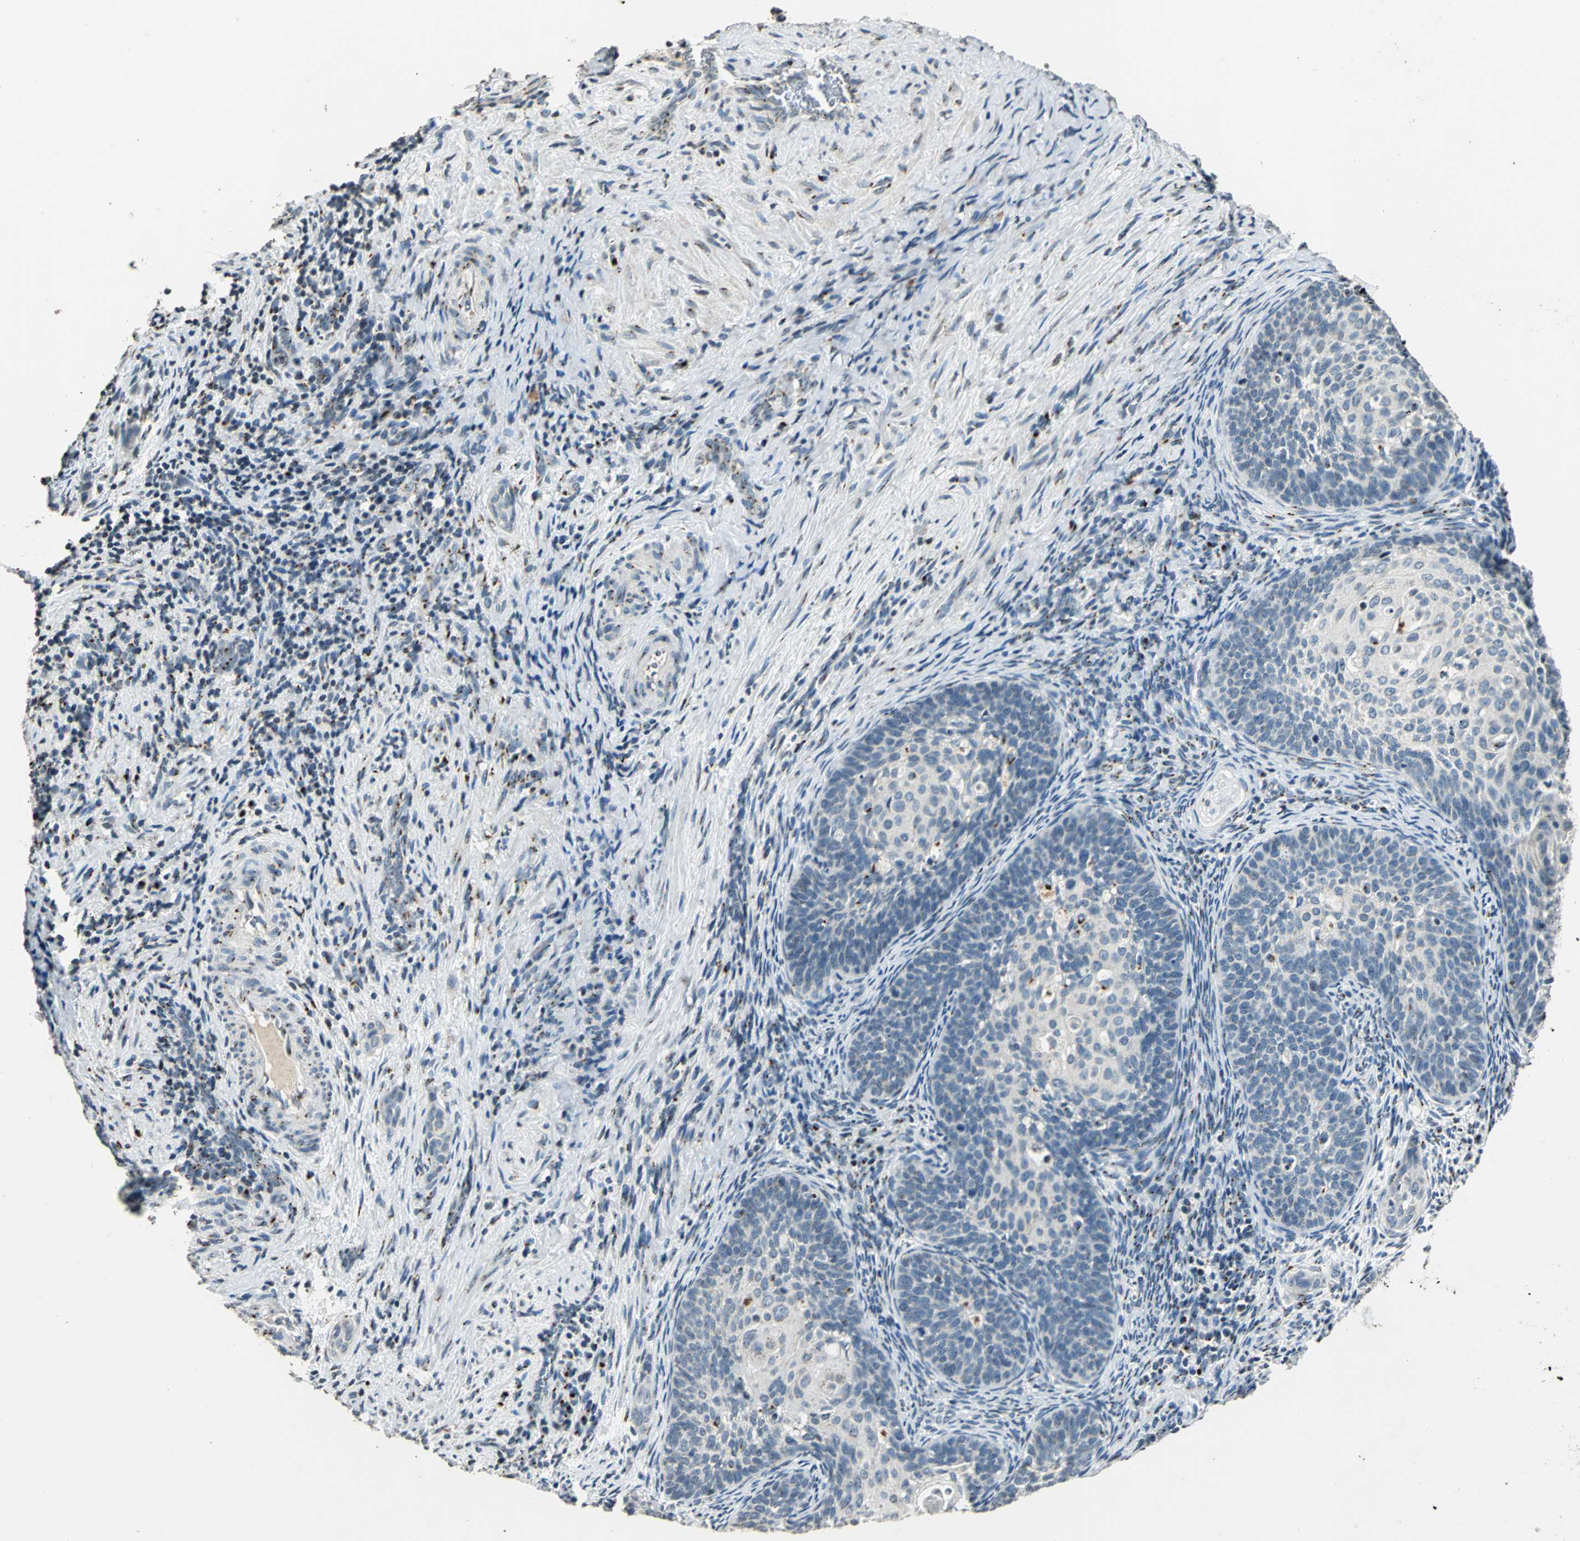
{"staining": {"intensity": "moderate", "quantity": ">75%", "location": "cytoplasmic/membranous"}, "tissue": "cervical cancer", "cell_type": "Tumor cells", "image_type": "cancer", "snomed": [{"axis": "morphology", "description": "Squamous cell carcinoma, NOS"}, {"axis": "topography", "description": "Cervix"}], "caption": "Immunohistochemistry of cervical cancer (squamous cell carcinoma) shows medium levels of moderate cytoplasmic/membranous expression in approximately >75% of tumor cells. Immunohistochemistry stains the protein in brown and the nuclei are stained blue.", "gene": "TMEM115", "patient": {"sex": "female", "age": 33}}